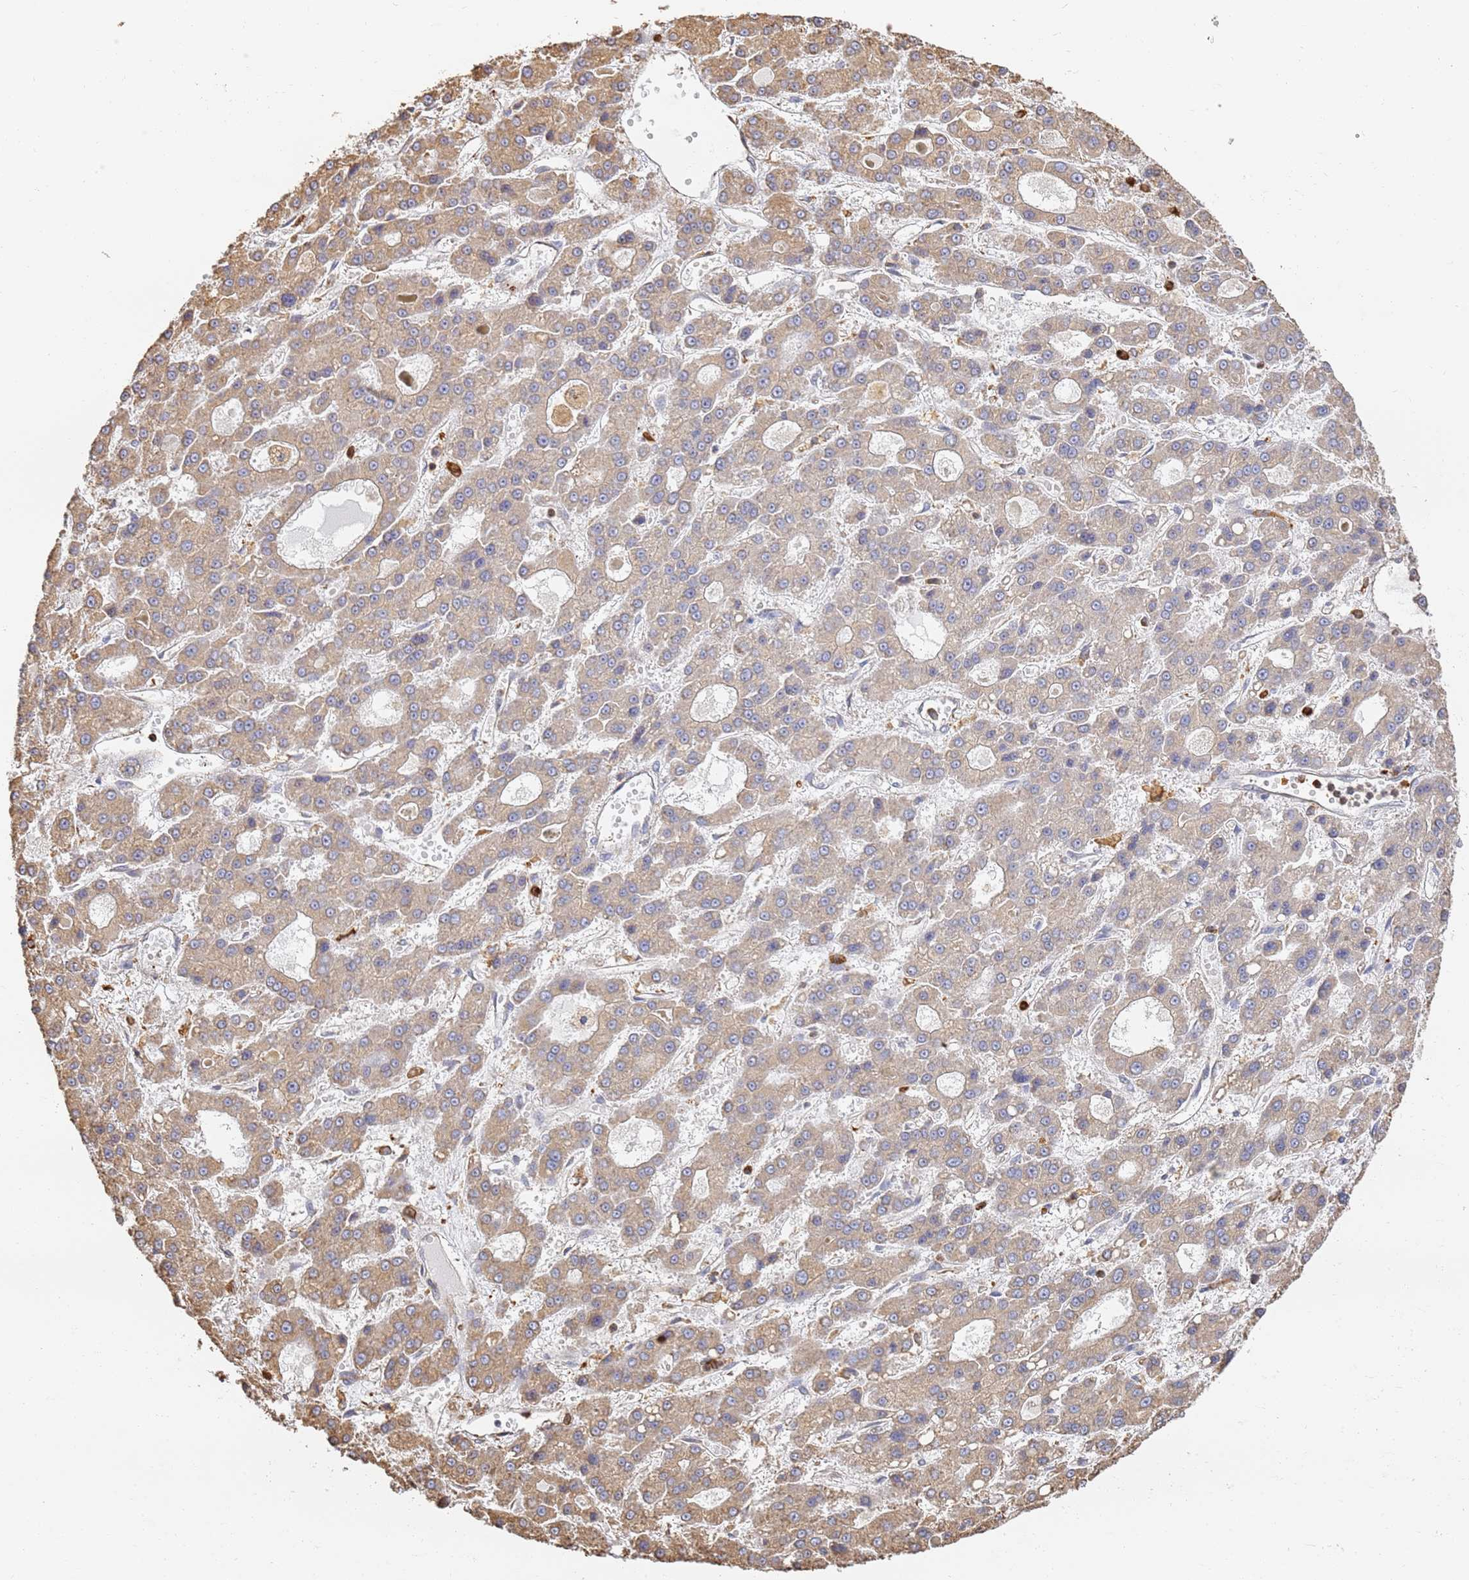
{"staining": {"intensity": "moderate", "quantity": "25%-75%", "location": "cytoplasmic/membranous"}, "tissue": "liver cancer", "cell_type": "Tumor cells", "image_type": "cancer", "snomed": [{"axis": "morphology", "description": "Carcinoma, Hepatocellular, NOS"}, {"axis": "topography", "description": "Liver"}], "caption": "Human liver hepatocellular carcinoma stained with a protein marker displays moderate staining in tumor cells.", "gene": "BIN2", "patient": {"sex": "male", "age": 70}}